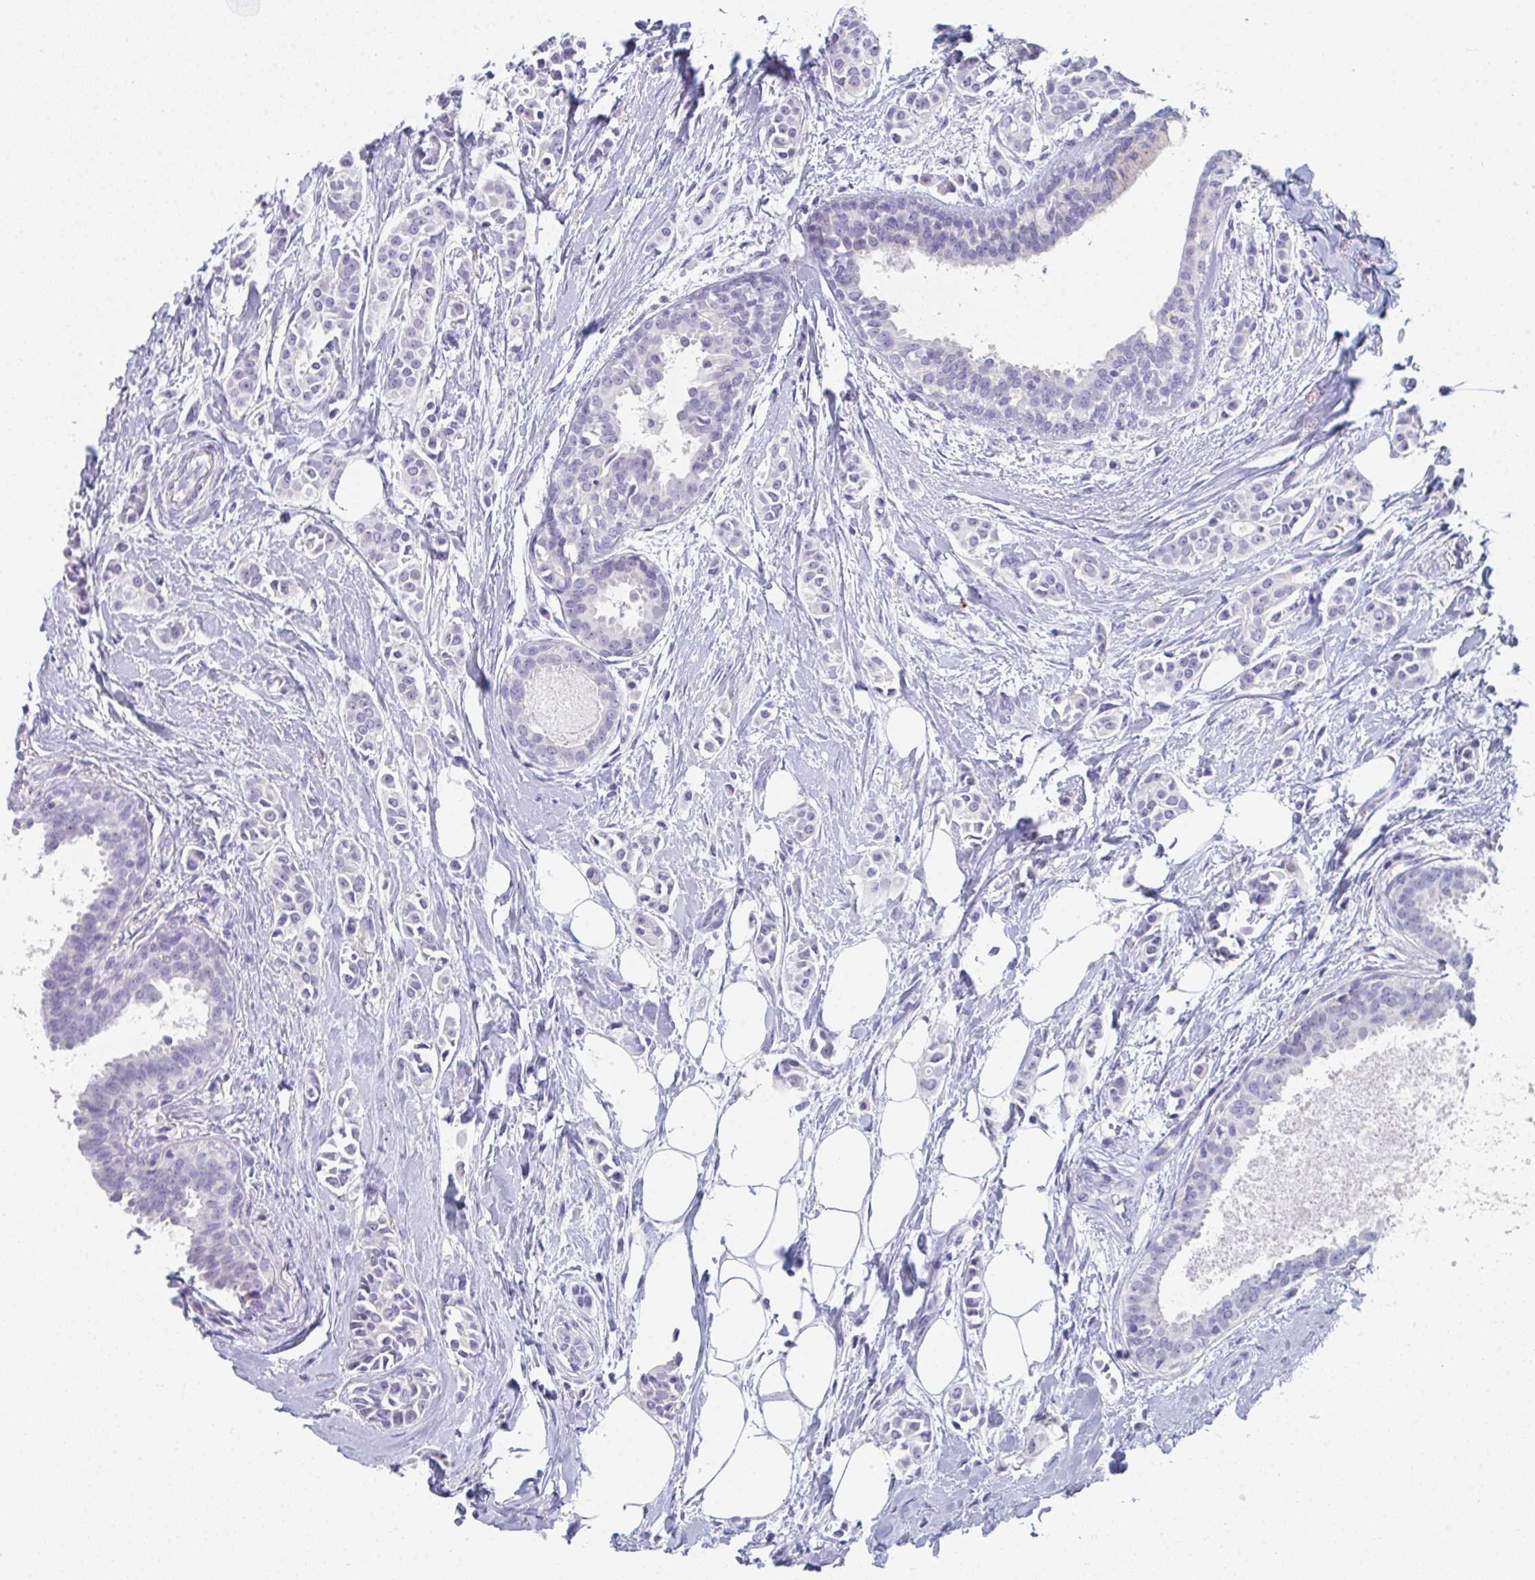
{"staining": {"intensity": "negative", "quantity": "none", "location": "none"}, "tissue": "breast cancer", "cell_type": "Tumor cells", "image_type": "cancer", "snomed": [{"axis": "morphology", "description": "Duct carcinoma"}, {"axis": "topography", "description": "Breast"}], "caption": "Protein analysis of breast cancer (intraductal carcinoma) displays no significant staining in tumor cells. The staining is performed using DAB (3,3'-diaminobenzidine) brown chromogen with nuclei counter-stained in using hematoxylin.", "gene": "RUBCN", "patient": {"sex": "female", "age": 64}}